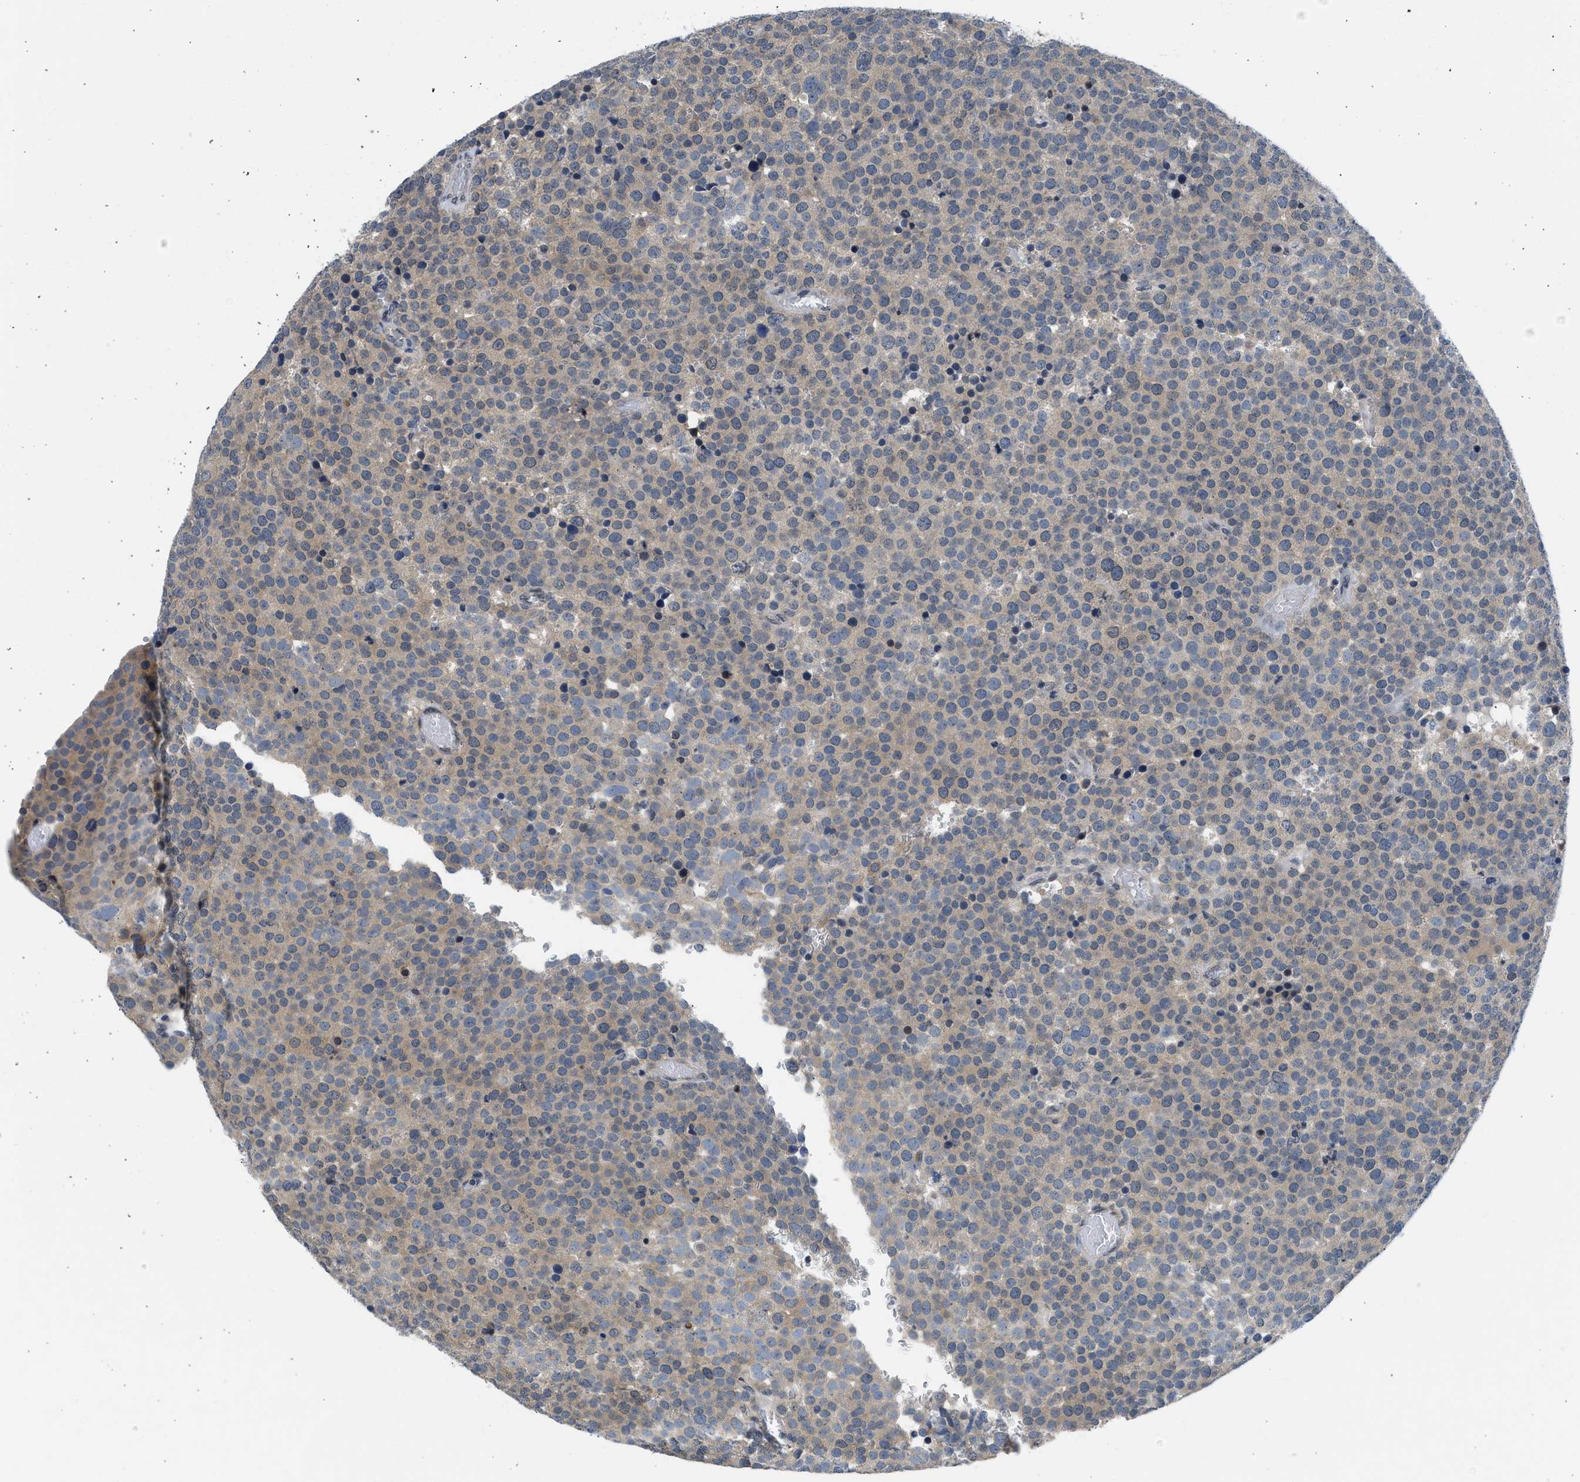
{"staining": {"intensity": "weak", "quantity": "<25%", "location": "cytoplasmic/membranous"}, "tissue": "testis cancer", "cell_type": "Tumor cells", "image_type": "cancer", "snomed": [{"axis": "morphology", "description": "Normal tissue, NOS"}, {"axis": "morphology", "description": "Seminoma, NOS"}, {"axis": "topography", "description": "Testis"}], "caption": "The photomicrograph reveals no significant staining in tumor cells of testis cancer (seminoma).", "gene": "OLIG3", "patient": {"sex": "male", "age": 71}}